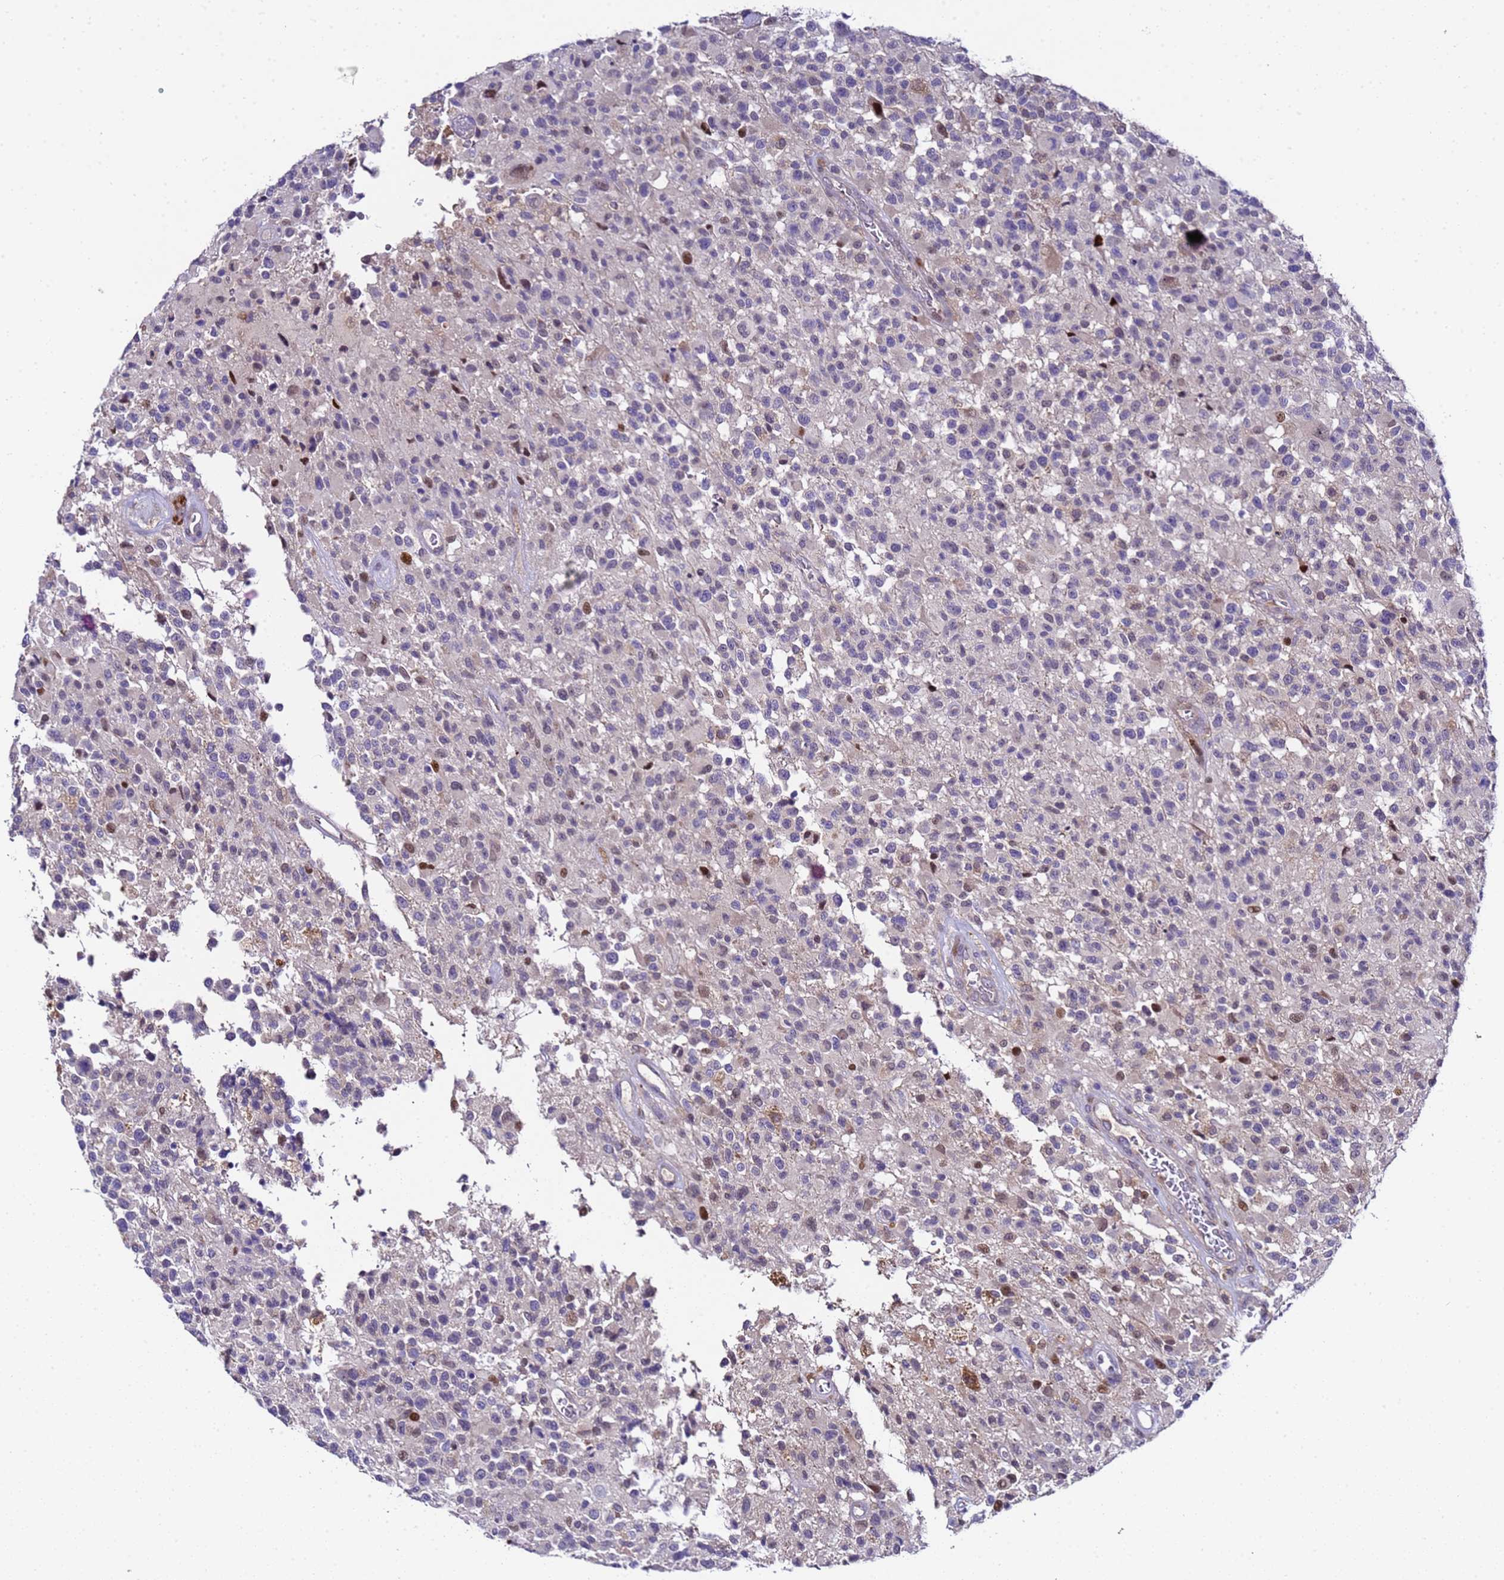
{"staining": {"intensity": "negative", "quantity": "none", "location": "none"}, "tissue": "glioma", "cell_type": "Tumor cells", "image_type": "cancer", "snomed": [{"axis": "morphology", "description": "Glioma, malignant, High grade"}, {"axis": "morphology", "description": "Glioblastoma, NOS"}, {"axis": "topography", "description": "Brain"}], "caption": "This is an immunohistochemistry micrograph of glioma. There is no positivity in tumor cells.", "gene": "ALG3", "patient": {"sex": "male", "age": 60}}